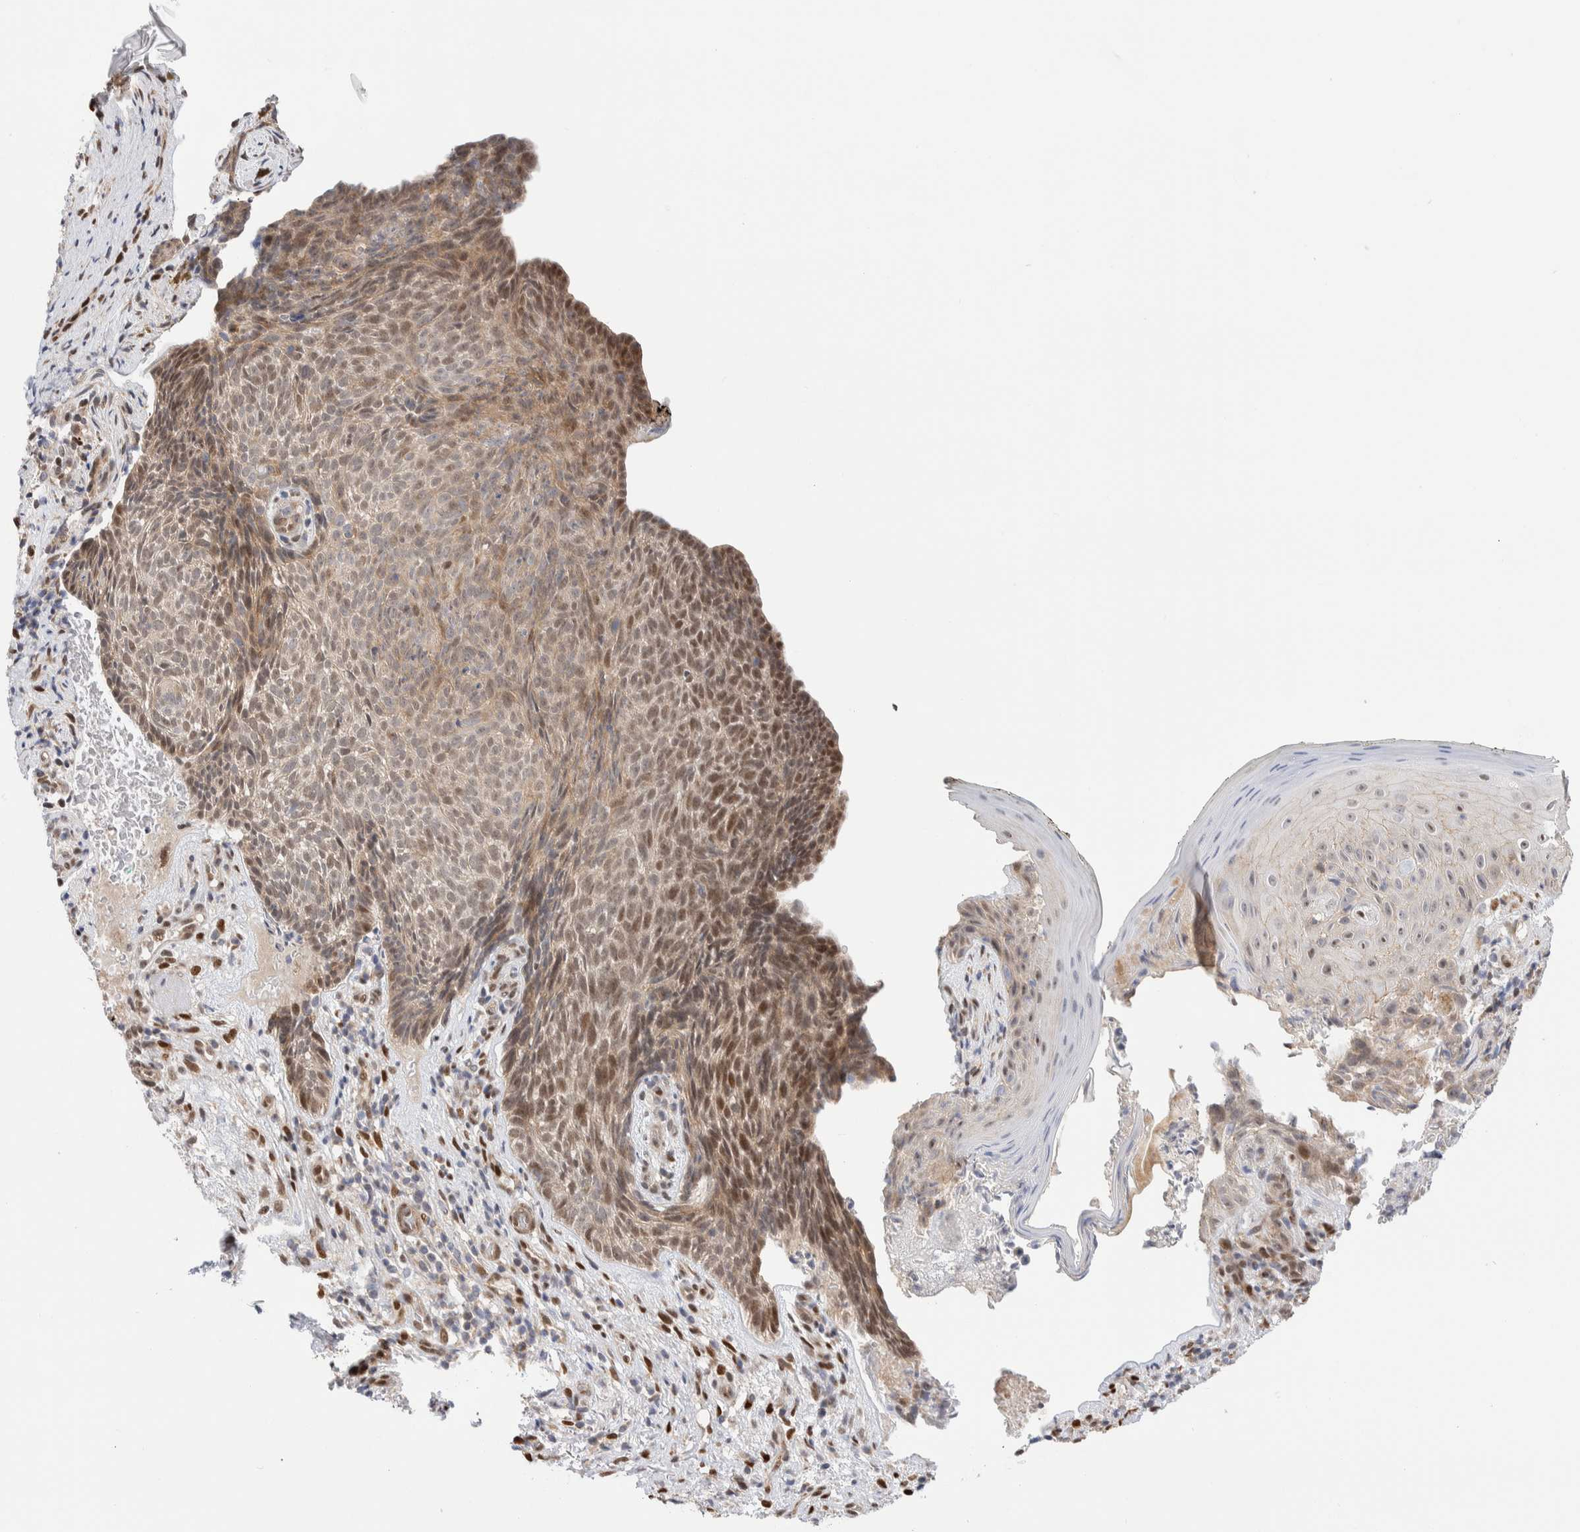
{"staining": {"intensity": "moderate", "quantity": "25%-75%", "location": "nuclear"}, "tissue": "skin cancer", "cell_type": "Tumor cells", "image_type": "cancer", "snomed": [{"axis": "morphology", "description": "Basal cell carcinoma"}, {"axis": "topography", "description": "Skin"}], "caption": "A high-resolution micrograph shows immunohistochemistry staining of skin basal cell carcinoma, which demonstrates moderate nuclear expression in approximately 25%-75% of tumor cells.", "gene": "NSMAF", "patient": {"sex": "male", "age": 61}}